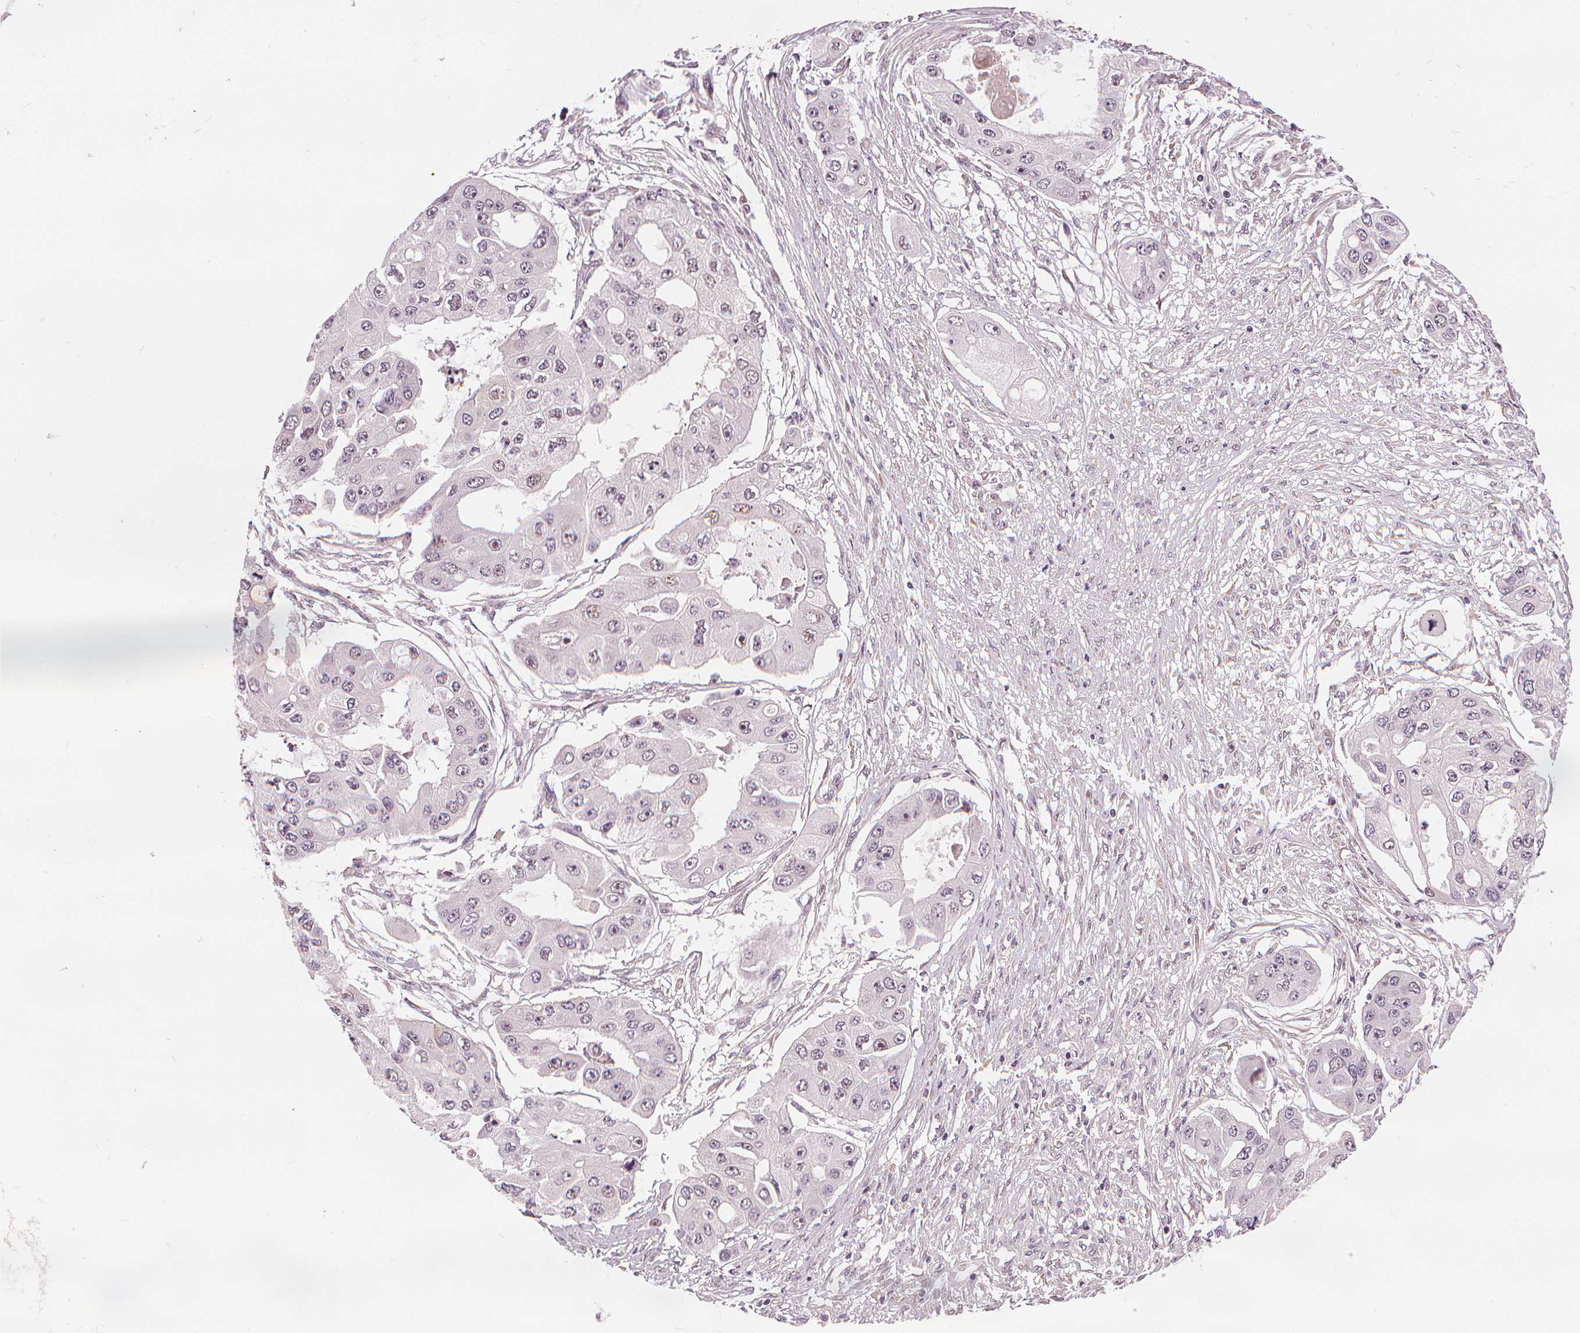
{"staining": {"intensity": "negative", "quantity": "none", "location": "none"}, "tissue": "ovarian cancer", "cell_type": "Tumor cells", "image_type": "cancer", "snomed": [{"axis": "morphology", "description": "Cystadenocarcinoma, serous, NOS"}, {"axis": "topography", "description": "Ovary"}], "caption": "Immunohistochemical staining of ovarian cancer displays no significant staining in tumor cells. (DAB (3,3'-diaminobenzidine) immunohistochemistry (IHC) visualized using brightfield microscopy, high magnification).", "gene": "SLC34A1", "patient": {"sex": "female", "age": 56}}